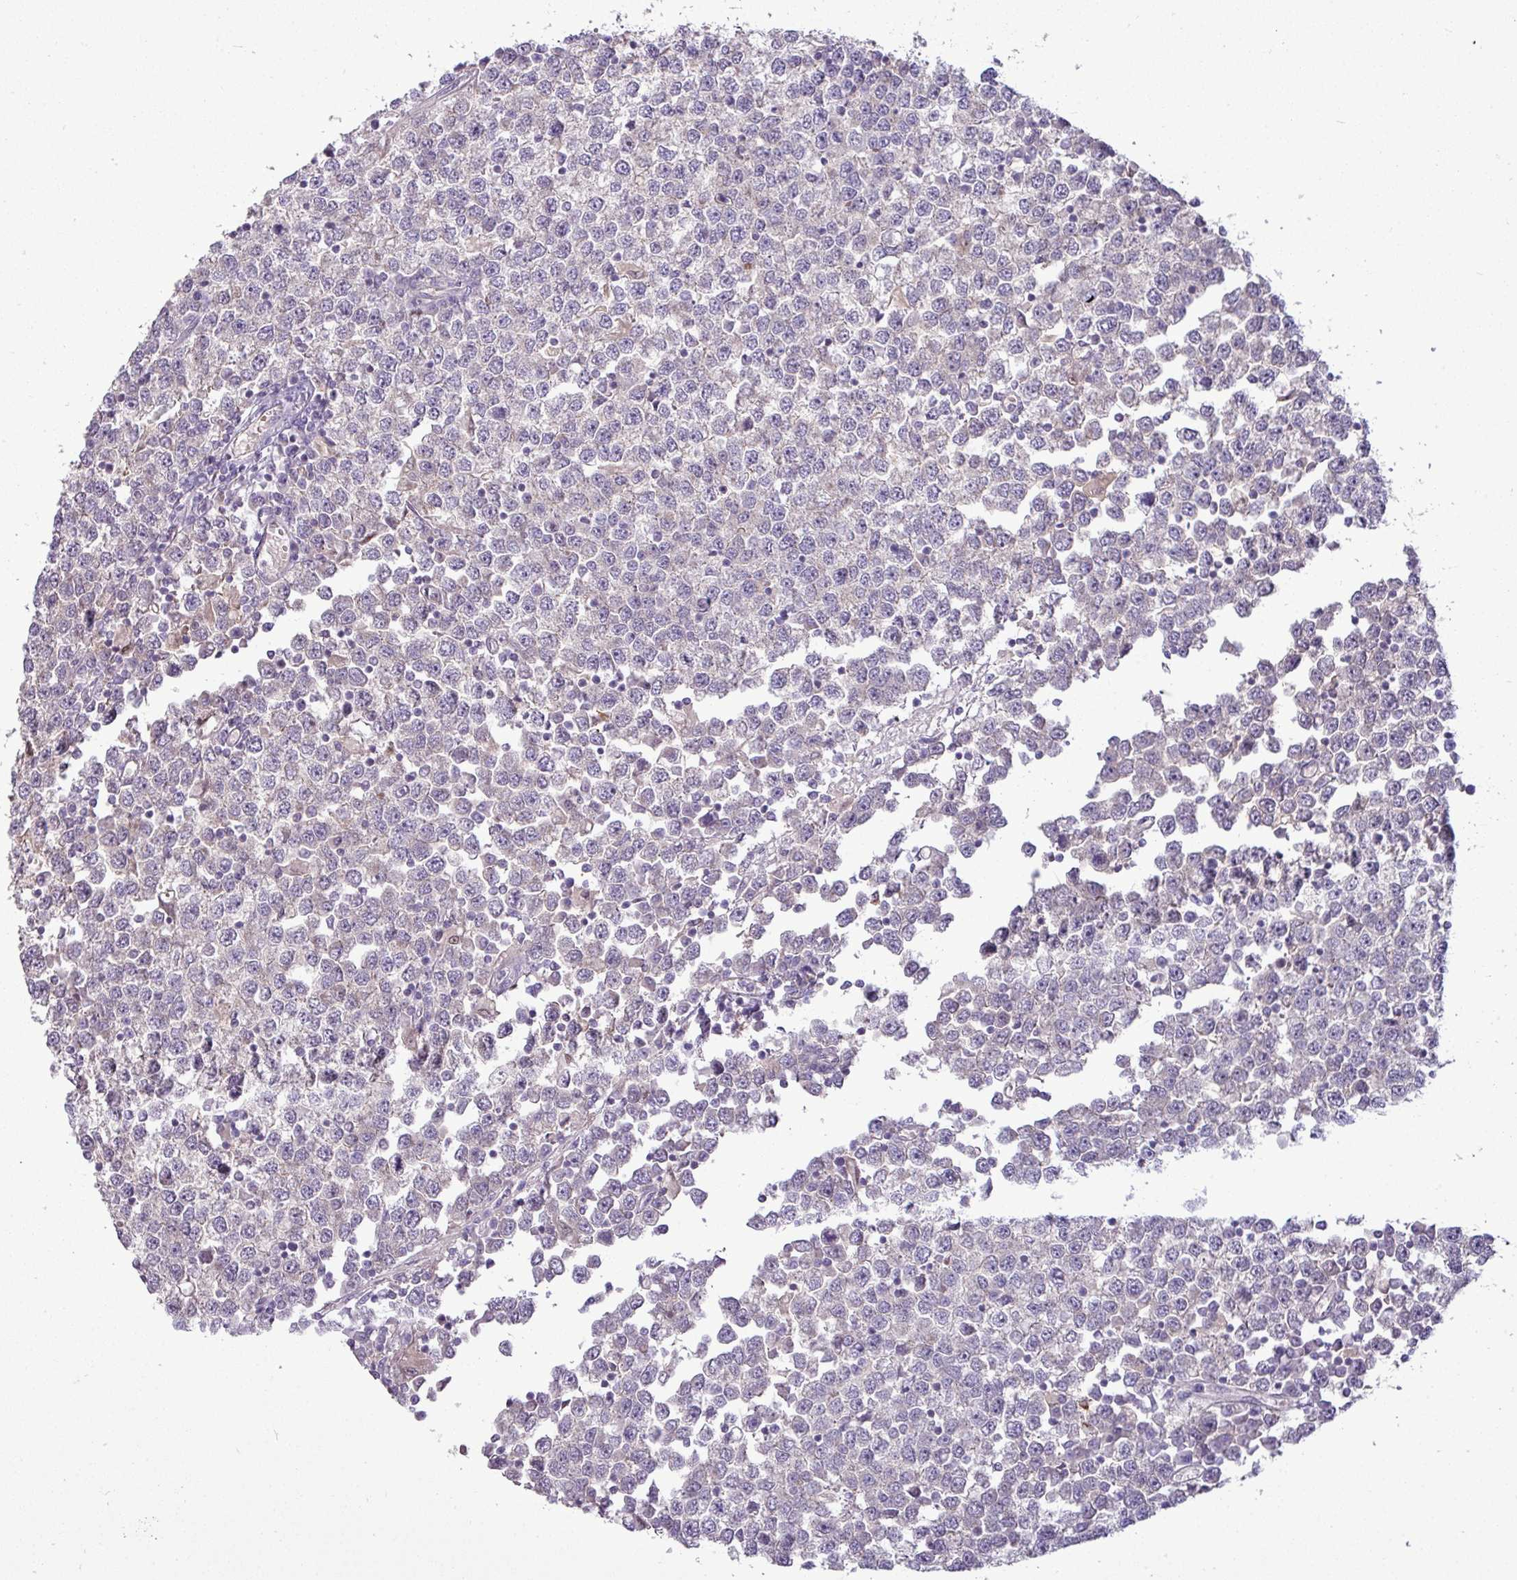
{"staining": {"intensity": "negative", "quantity": "none", "location": "none"}, "tissue": "testis cancer", "cell_type": "Tumor cells", "image_type": "cancer", "snomed": [{"axis": "morphology", "description": "Seminoma, NOS"}, {"axis": "topography", "description": "Testis"}], "caption": "IHC micrograph of neoplastic tissue: testis cancer stained with DAB (3,3'-diaminobenzidine) displays no significant protein positivity in tumor cells. The staining is performed using DAB (3,3'-diaminobenzidine) brown chromogen with nuclei counter-stained in using hematoxylin.", "gene": "APOM", "patient": {"sex": "male", "age": 65}}